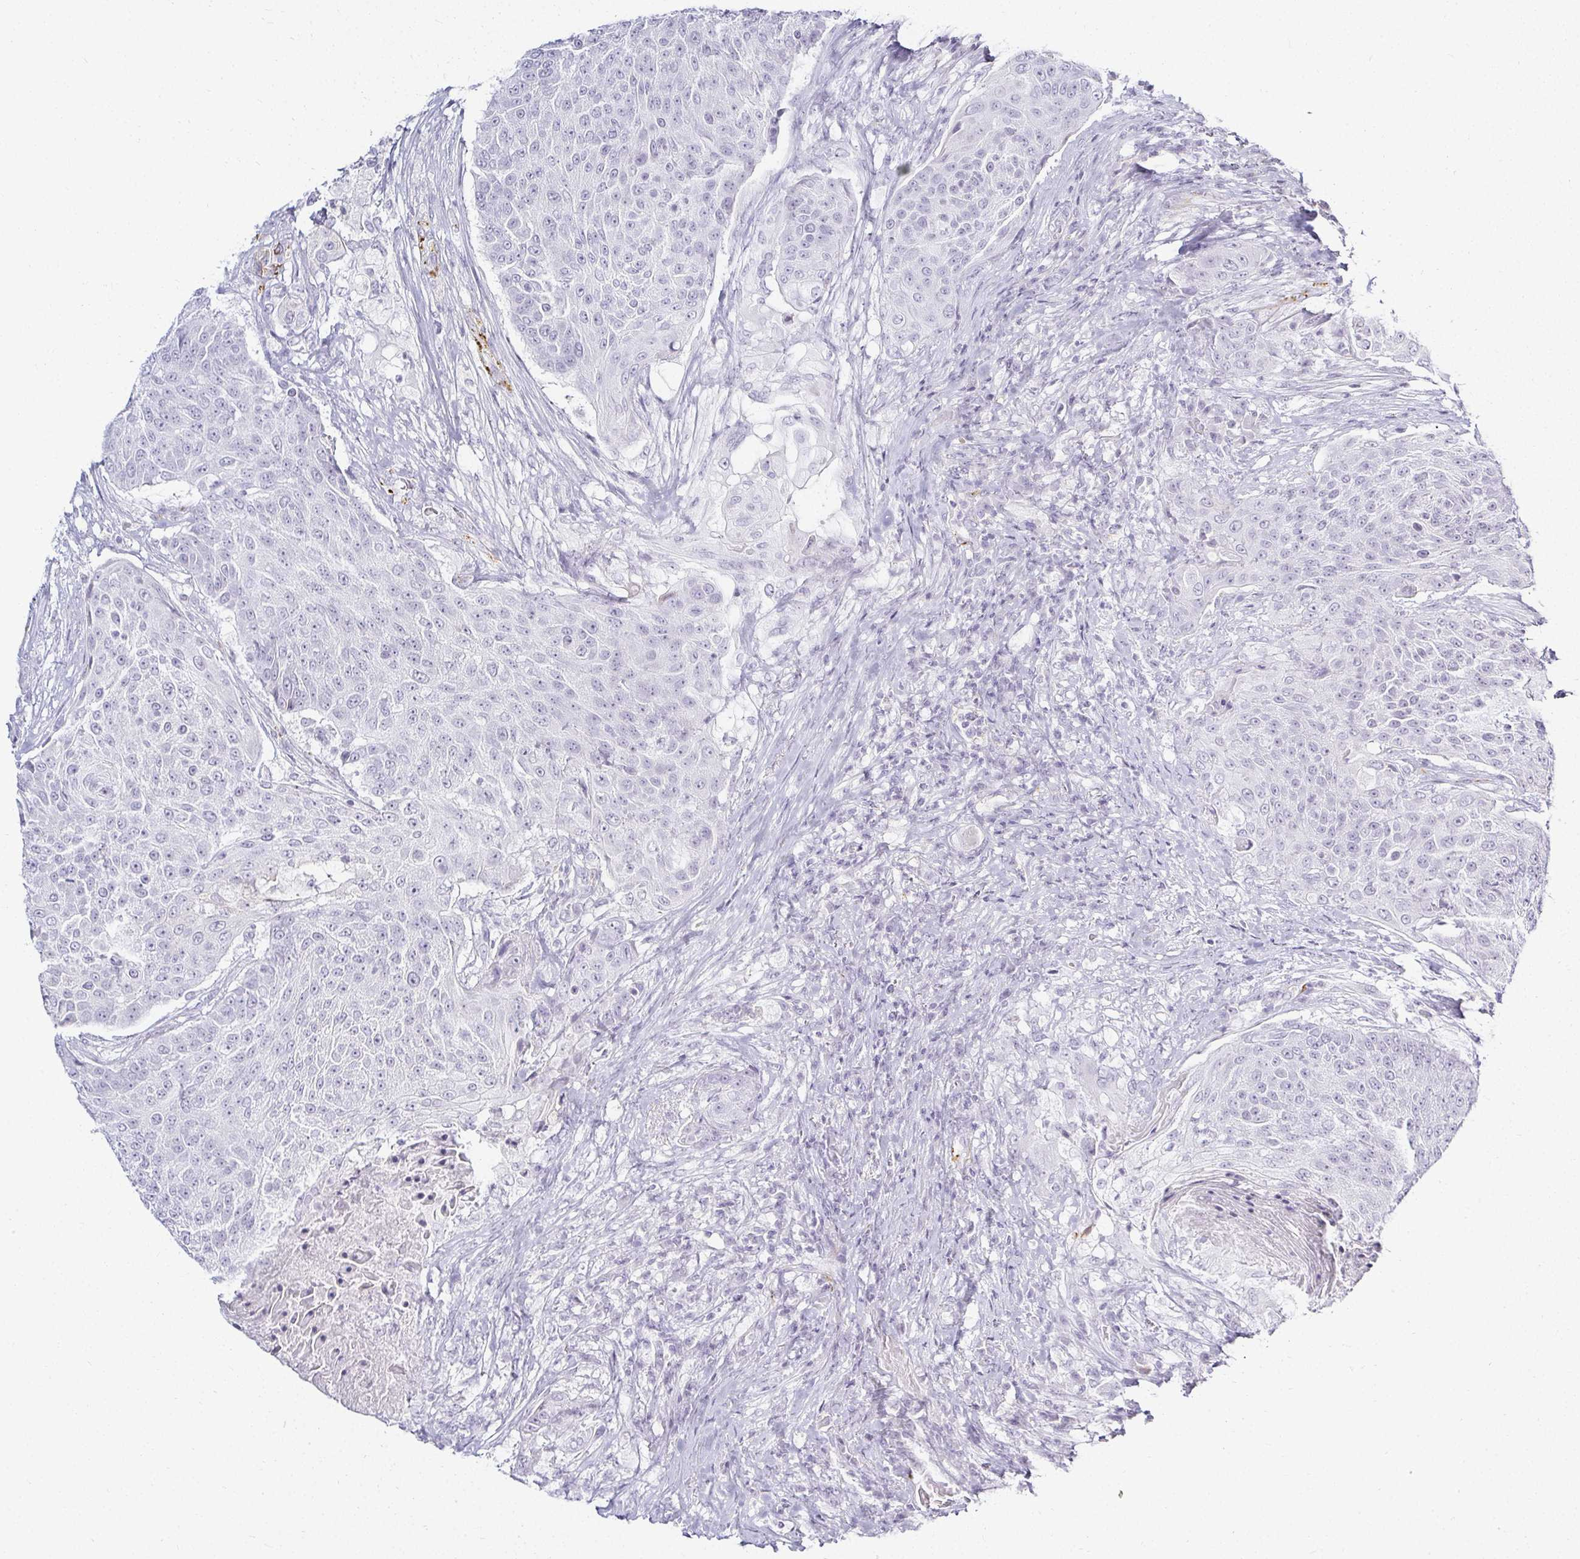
{"staining": {"intensity": "negative", "quantity": "none", "location": "none"}, "tissue": "urothelial cancer", "cell_type": "Tumor cells", "image_type": "cancer", "snomed": [{"axis": "morphology", "description": "Urothelial carcinoma, High grade"}, {"axis": "topography", "description": "Urinary bladder"}], "caption": "The IHC image has no significant positivity in tumor cells of urothelial cancer tissue. (IHC, brightfield microscopy, high magnification).", "gene": "ACAN", "patient": {"sex": "female", "age": 63}}